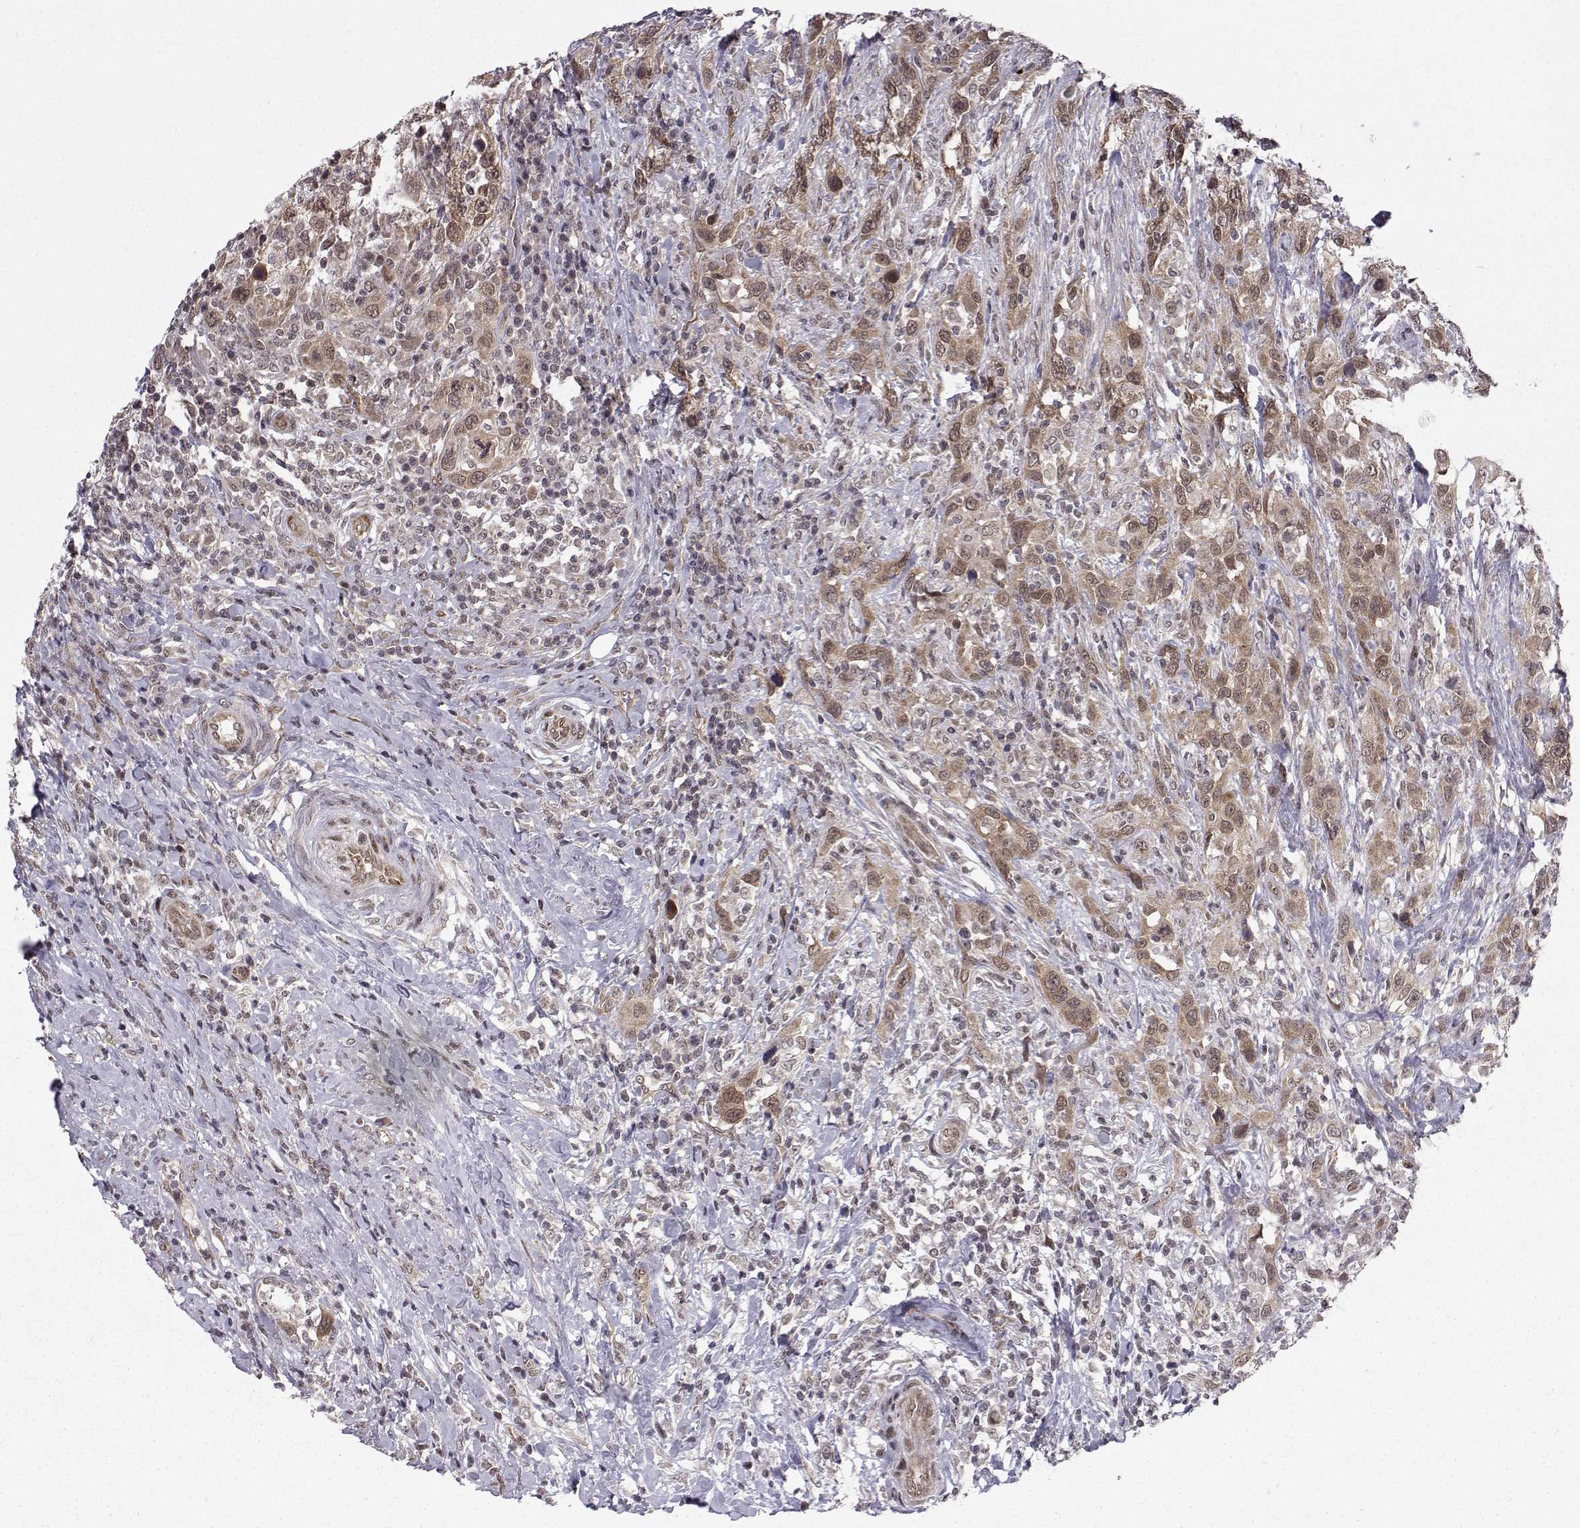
{"staining": {"intensity": "moderate", "quantity": "25%-75%", "location": "cytoplasmic/membranous"}, "tissue": "urothelial cancer", "cell_type": "Tumor cells", "image_type": "cancer", "snomed": [{"axis": "morphology", "description": "Urothelial carcinoma, NOS"}, {"axis": "morphology", "description": "Urothelial carcinoma, High grade"}, {"axis": "topography", "description": "Urinary bladder"}], "caption": "IHC photomicrograph of neoplastic tissue: urothelial cancer stained using IHC exhibits medium levels of moderate protein expression localized specifically in the cytoplasmic/membranous of tumor cells, appearing as a cytoplasmic/membranous brown color.", "gene": "PKN2", "patient": {"sex": "female", "age": 64}}